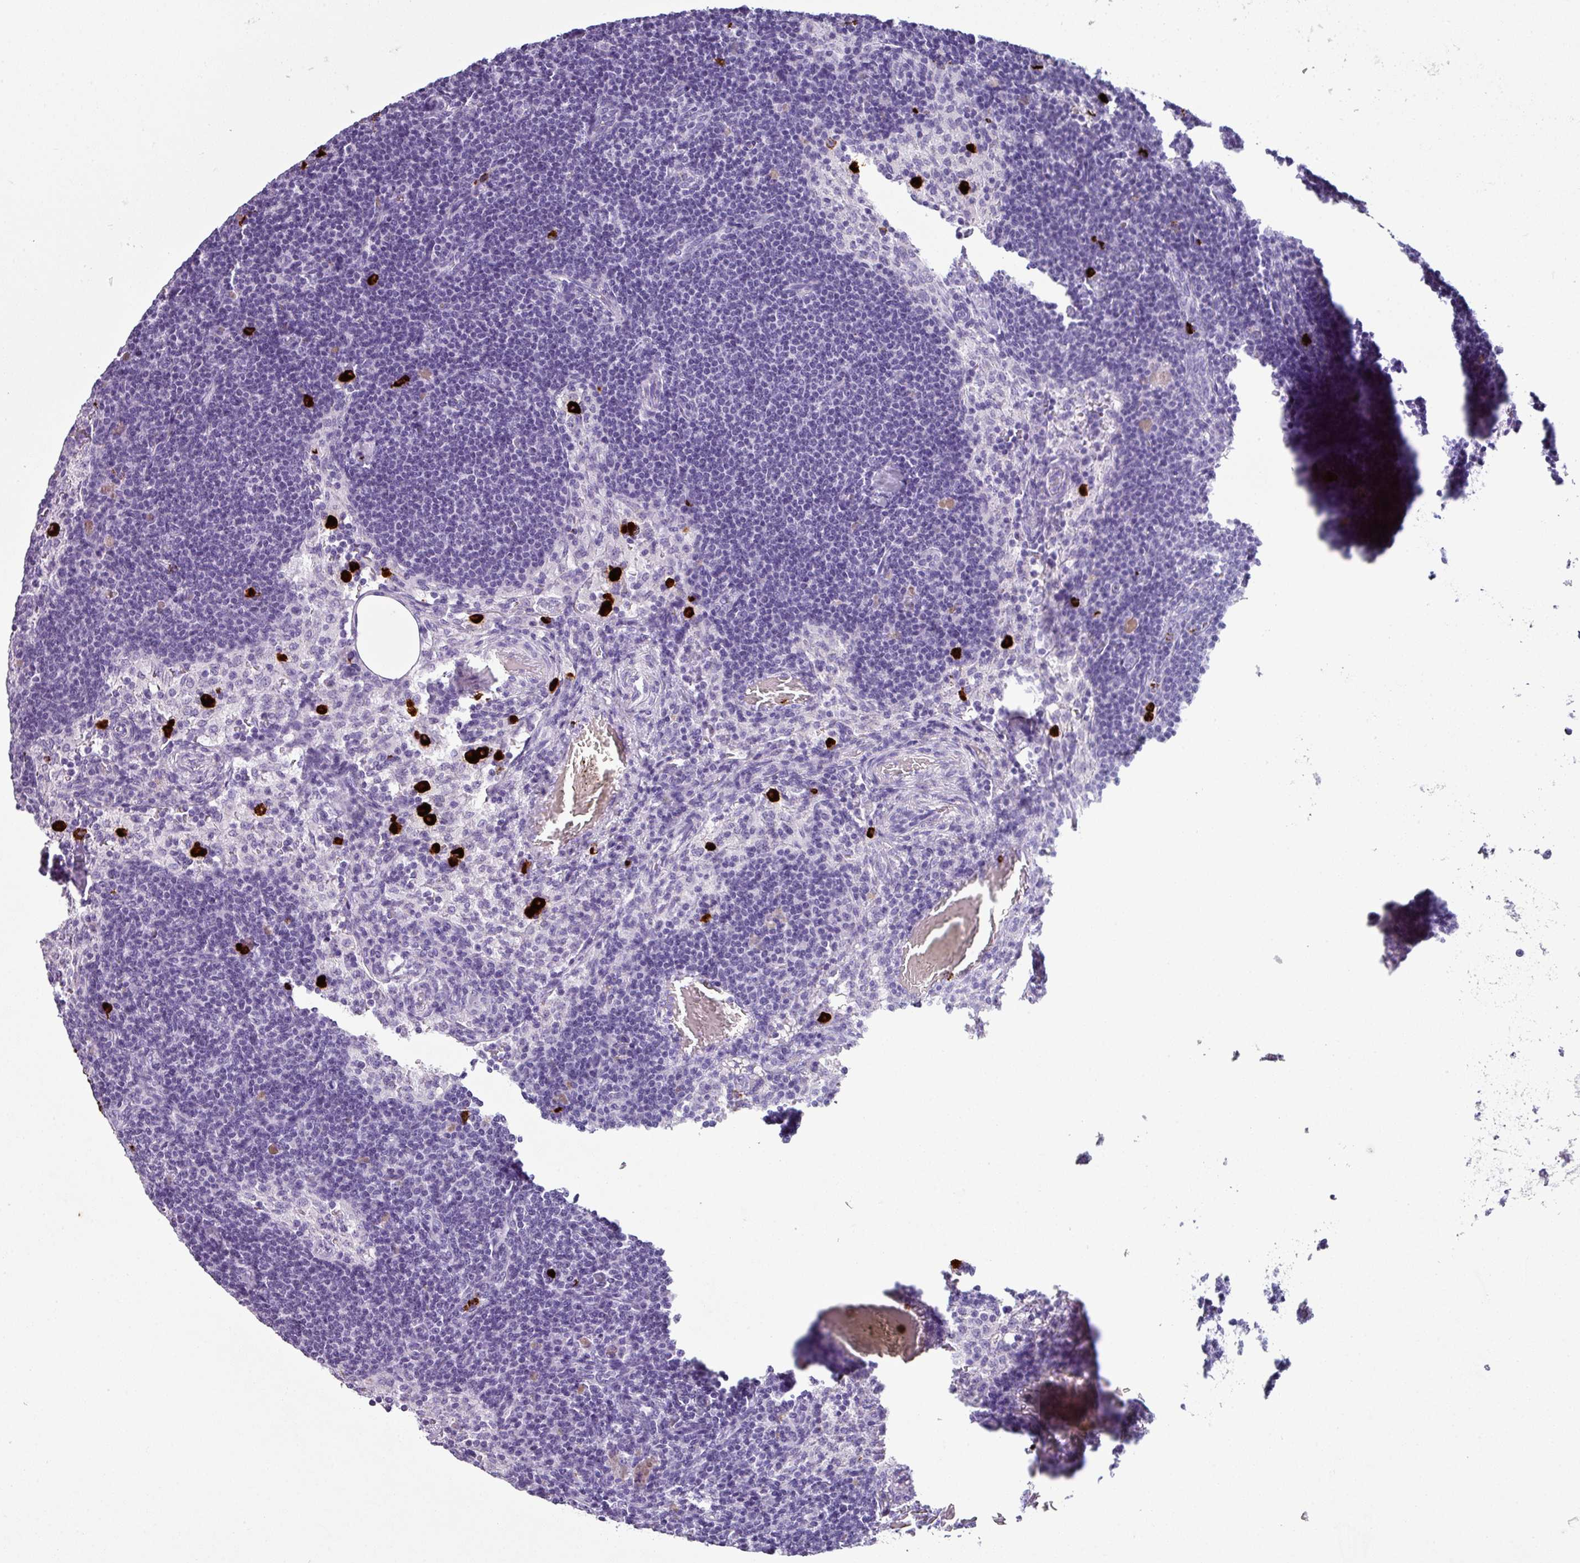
{"staining": {"intensity": "negative", "quantity": "none", "location": "none"}, "tissue": "lymph node", "cell_type": "Germinal center cells", "image_type": "normal", "snomed": [{"axis": "morphology", "description": "Normal tissue, NOS"}, {"axis": "topography", "description": "Lymph node"}], "caption": "Immunohistochemistry (IHC) of unremarkable lymph node shows no staining in germinal center cells.", "gene": "CTSG", "patient": {"sex": "male", "age": 49}}